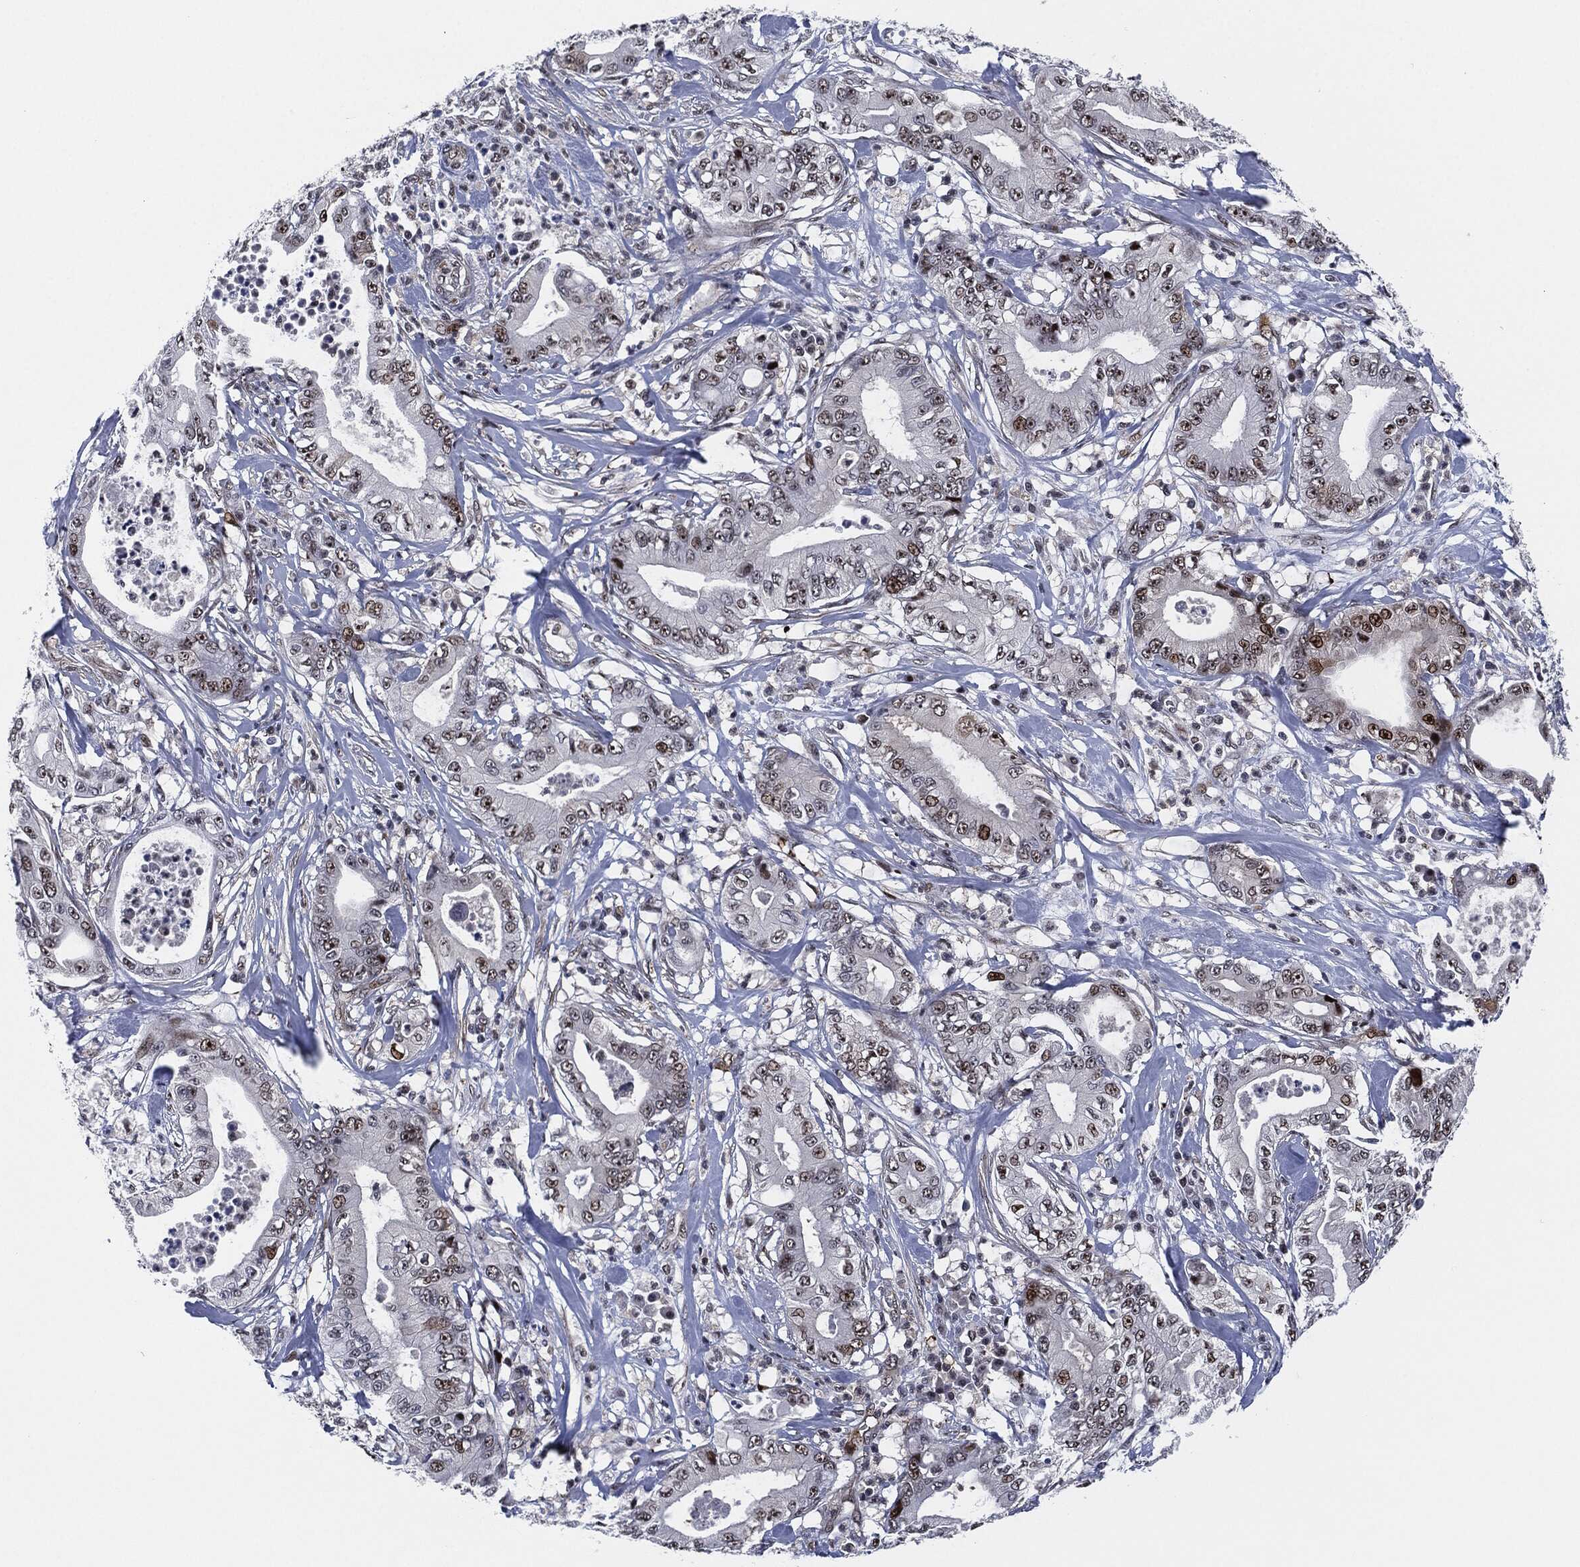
{"staining": {"intensity": "strong", "quantity": "<25%", "location": "nuclear"}, "tissue": "pancreatic cancer", "cell_type": "Tumor cells", "image_type": "cancer", "snomed": [{"axis": "morphology", "description": "Adenocarcinoma, NOS"}, {"axis": "topography", "description": "Pancreas"}], "caption": "Immunohistochemical staining of human adenocarcinoma (pancreatic) displays medium levels of strong nuclear staining in about <25% of tumor cells.", "gene": "AKT2", "patient": {"sex": "male", "age": 71}}